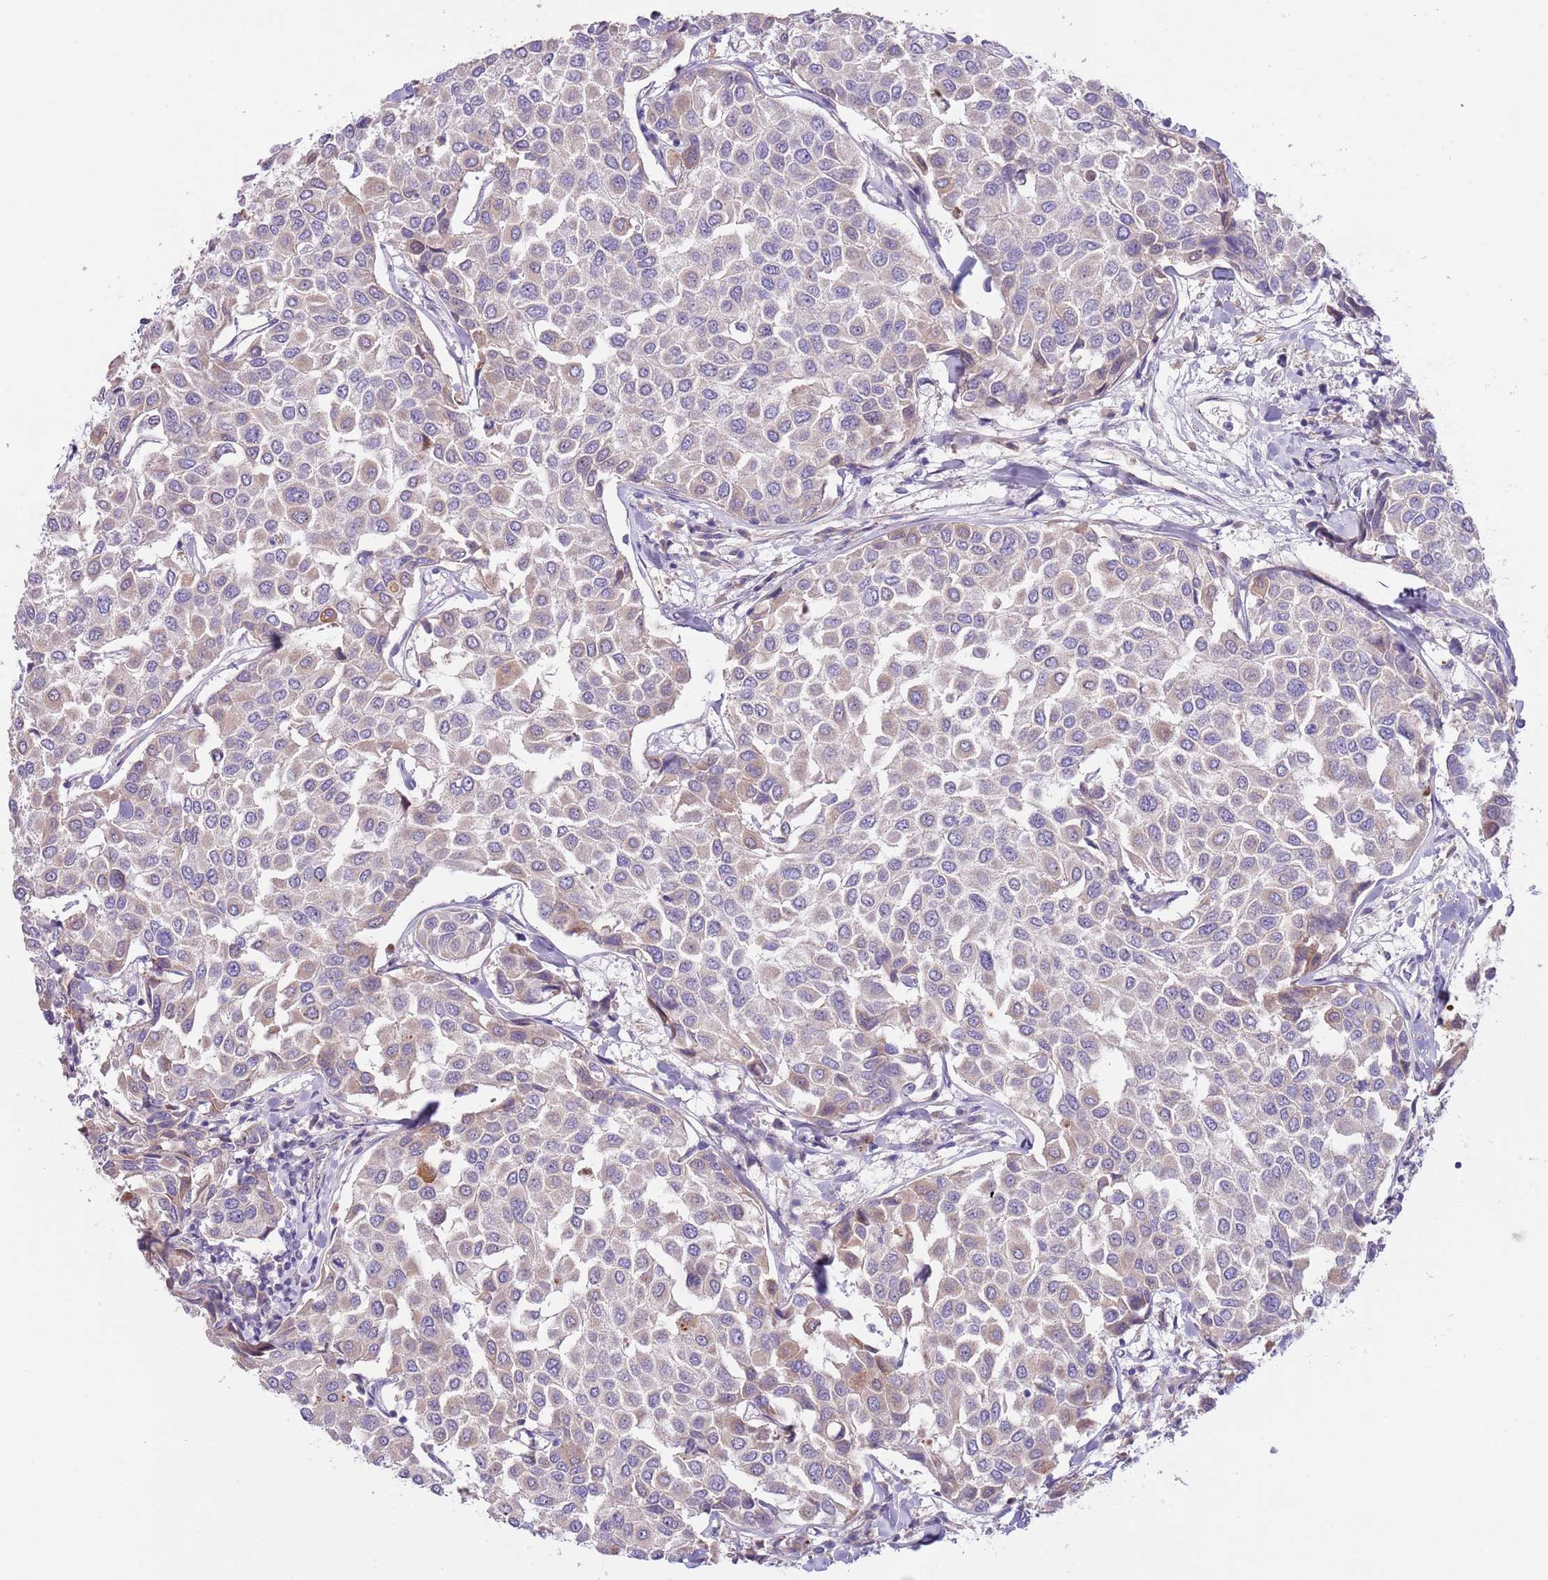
{"staining": {"intensity": "weak", "quantity": "<25%", "location": "cytoplasmic/membranous"}, "tissue": "breast cancer", "cell_type": "Tumor cells", "image_type": "cancer", "snomed": [{"axis": "morphology", "description": "Duct carcinoma"}, {"axis": "topography", "description": "Breast"}], "caption": "The histopathology image demonstrates no significant staining in tumor cells of breast cancer.", "gene": "AP1S2", "patient": {"sex": "female", "age": 55}}